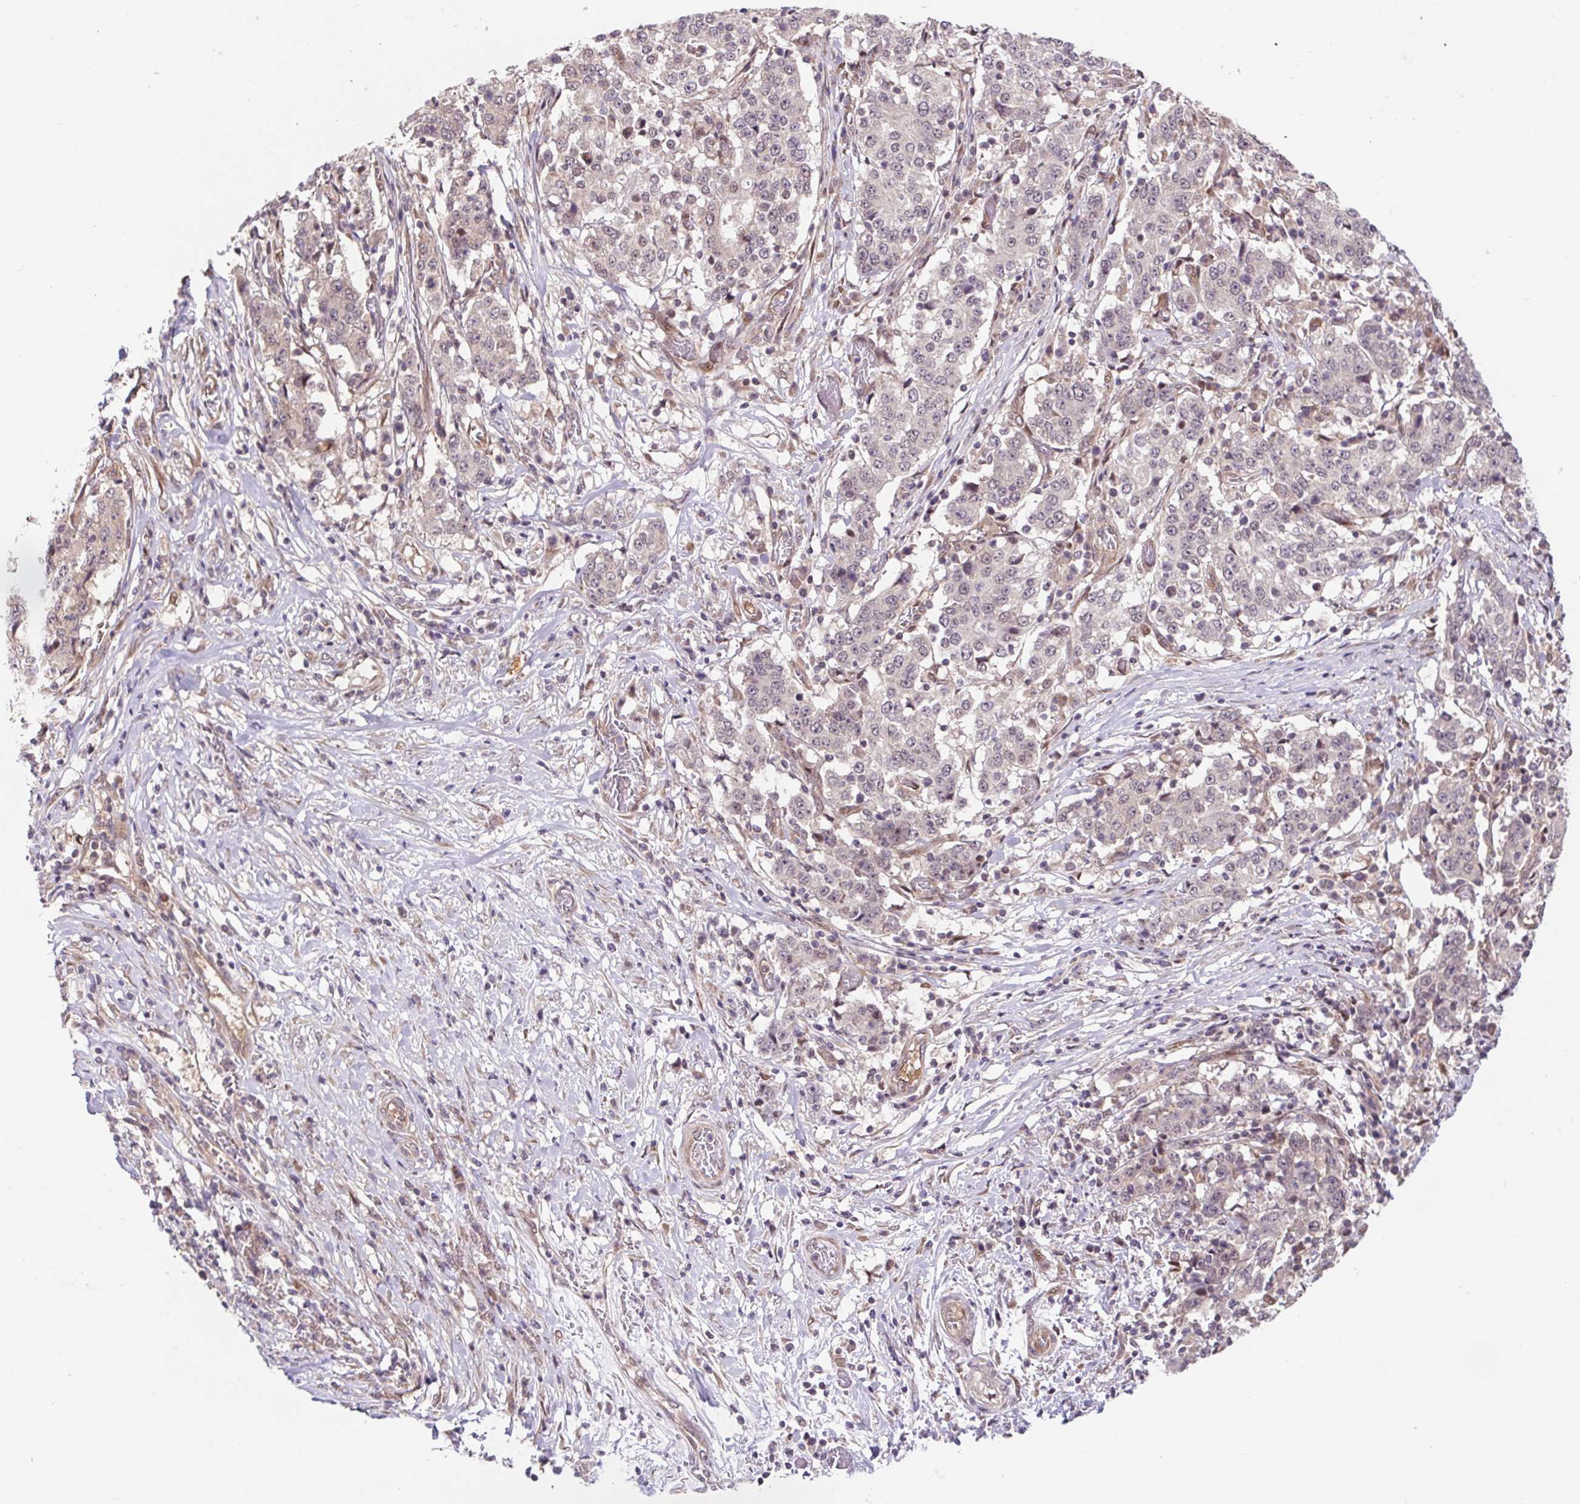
{"staining": {"intensity": "weak", "quantity": "25%-75%", "location": "nuclear"}, "tissue": "stomach cancer", "cell_type": "Tumor cells", "image_type": "cancer", "snomed": [{"axis": "morphology", "description": "Adenocarcinoma, NOS"}, {"axis": "topography", "description": "Stomach"}], "caption": "A histopathology image of human stomach cancer stained for a protein exhibits weak nuclear brown staining in tumor cells. (brown staining indicates protein expression, while blue staining denotes nuclei).", "gene": "HFE", "patient": {"sex": "male", "age": 59}}